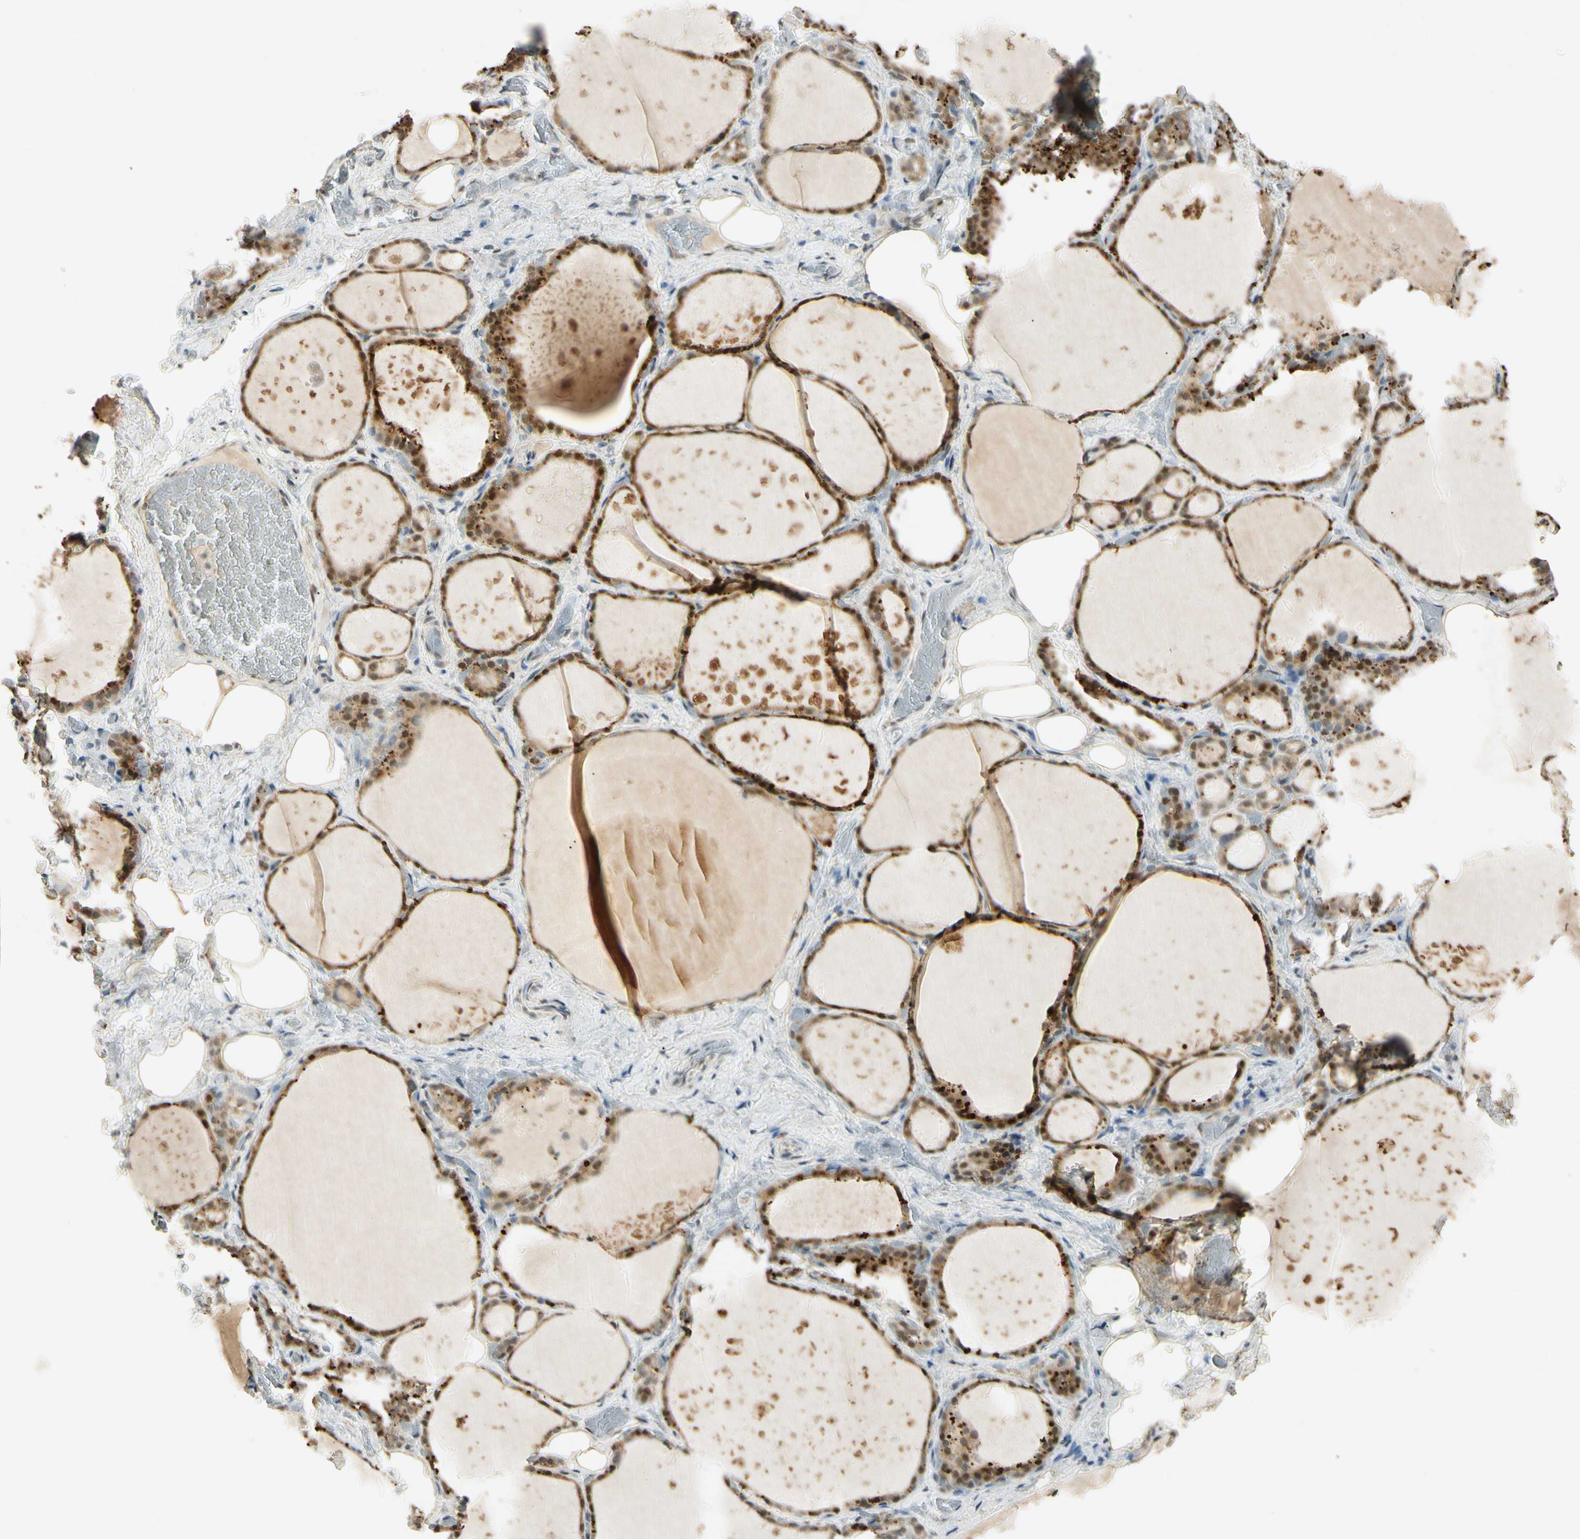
{"staining": {"intensity": "moderate", "quantity": "25%-75%", "location": "cytoplasmic/membranous,nuclear"}, "tissue": "thyroid gland", "cell_type": "Glandular cells", "image_type": "normal", "snomed": [{"axis": "morphology", "description": "Normal tissue, NOS"}, {"axis": "topography", "description": "Thyroid gland"}], "caption": "Moderate cytoplasmic/membranous,nuclear protein staining is appreciated in approximately 25%-75% of glandular cells in thyroid gland.", "gene": "HSPA1B", "patient": {"sex": "male", "age": 61}}